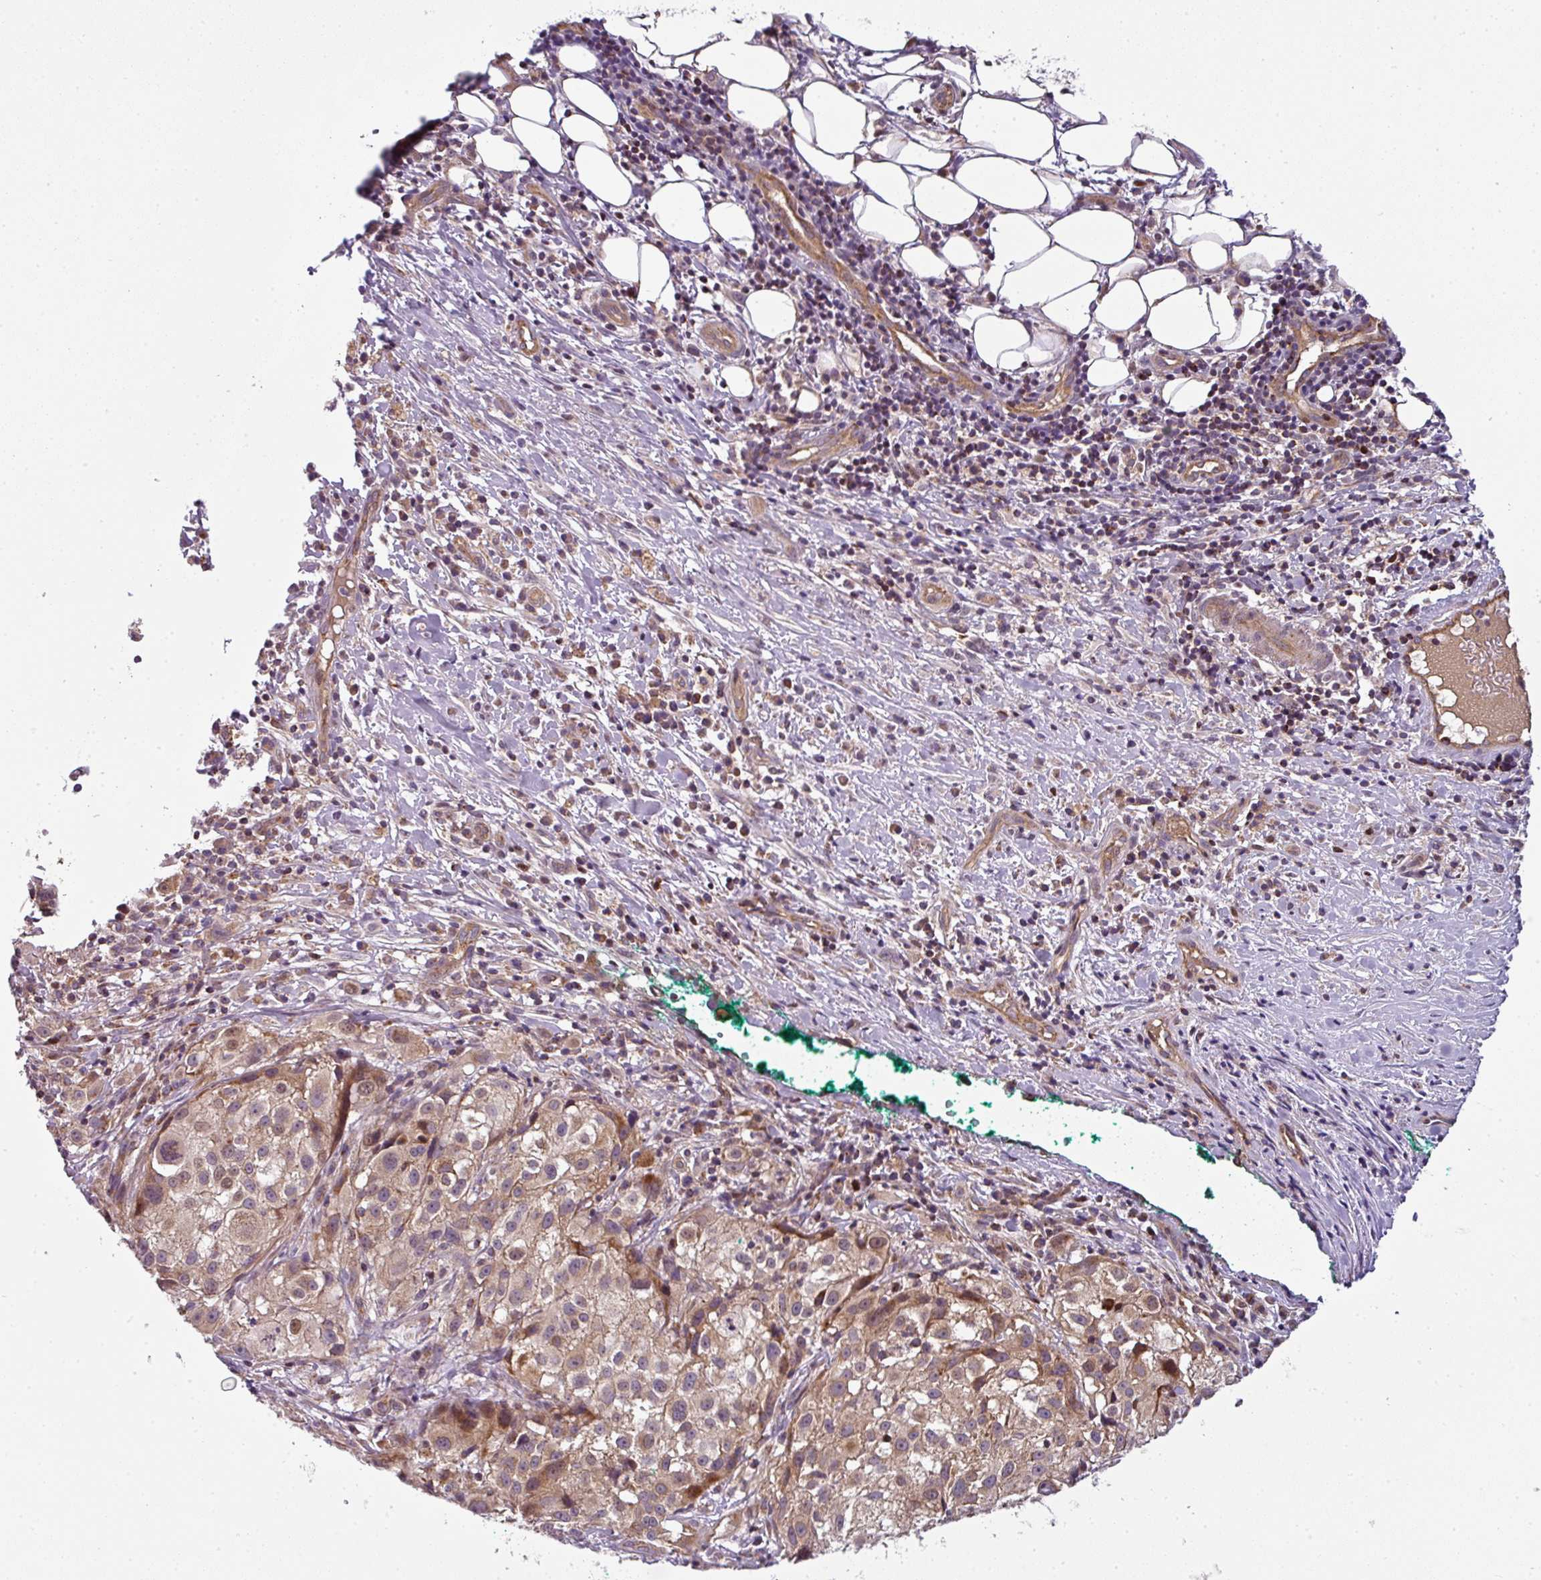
{"staining": {"intensity": "moderate", "quantity": ">75%", "location": "cytoplasmic/membranous,nuclear"}, "tissue": "melanoma", "cell_type": "Tumor cells", "image_type": "cancer", "snomed": [{"axis": "morphology", "description": "Necrosis, NOS"}, {"axis": "morphology", "description": "Malignant melanoma, NOS"}, {"axis": "topography", "description": "Skin"}], "caption": "Brown immunohistochemical staining in malignant melanoma exhibits moderate cytoplasmic/membranous and nuclear positivity in about >75% of tumor cells. Nuclei are stained in blue.", "gene": "PRELID3B", "patient": {"sex": "female", "age": 87}}